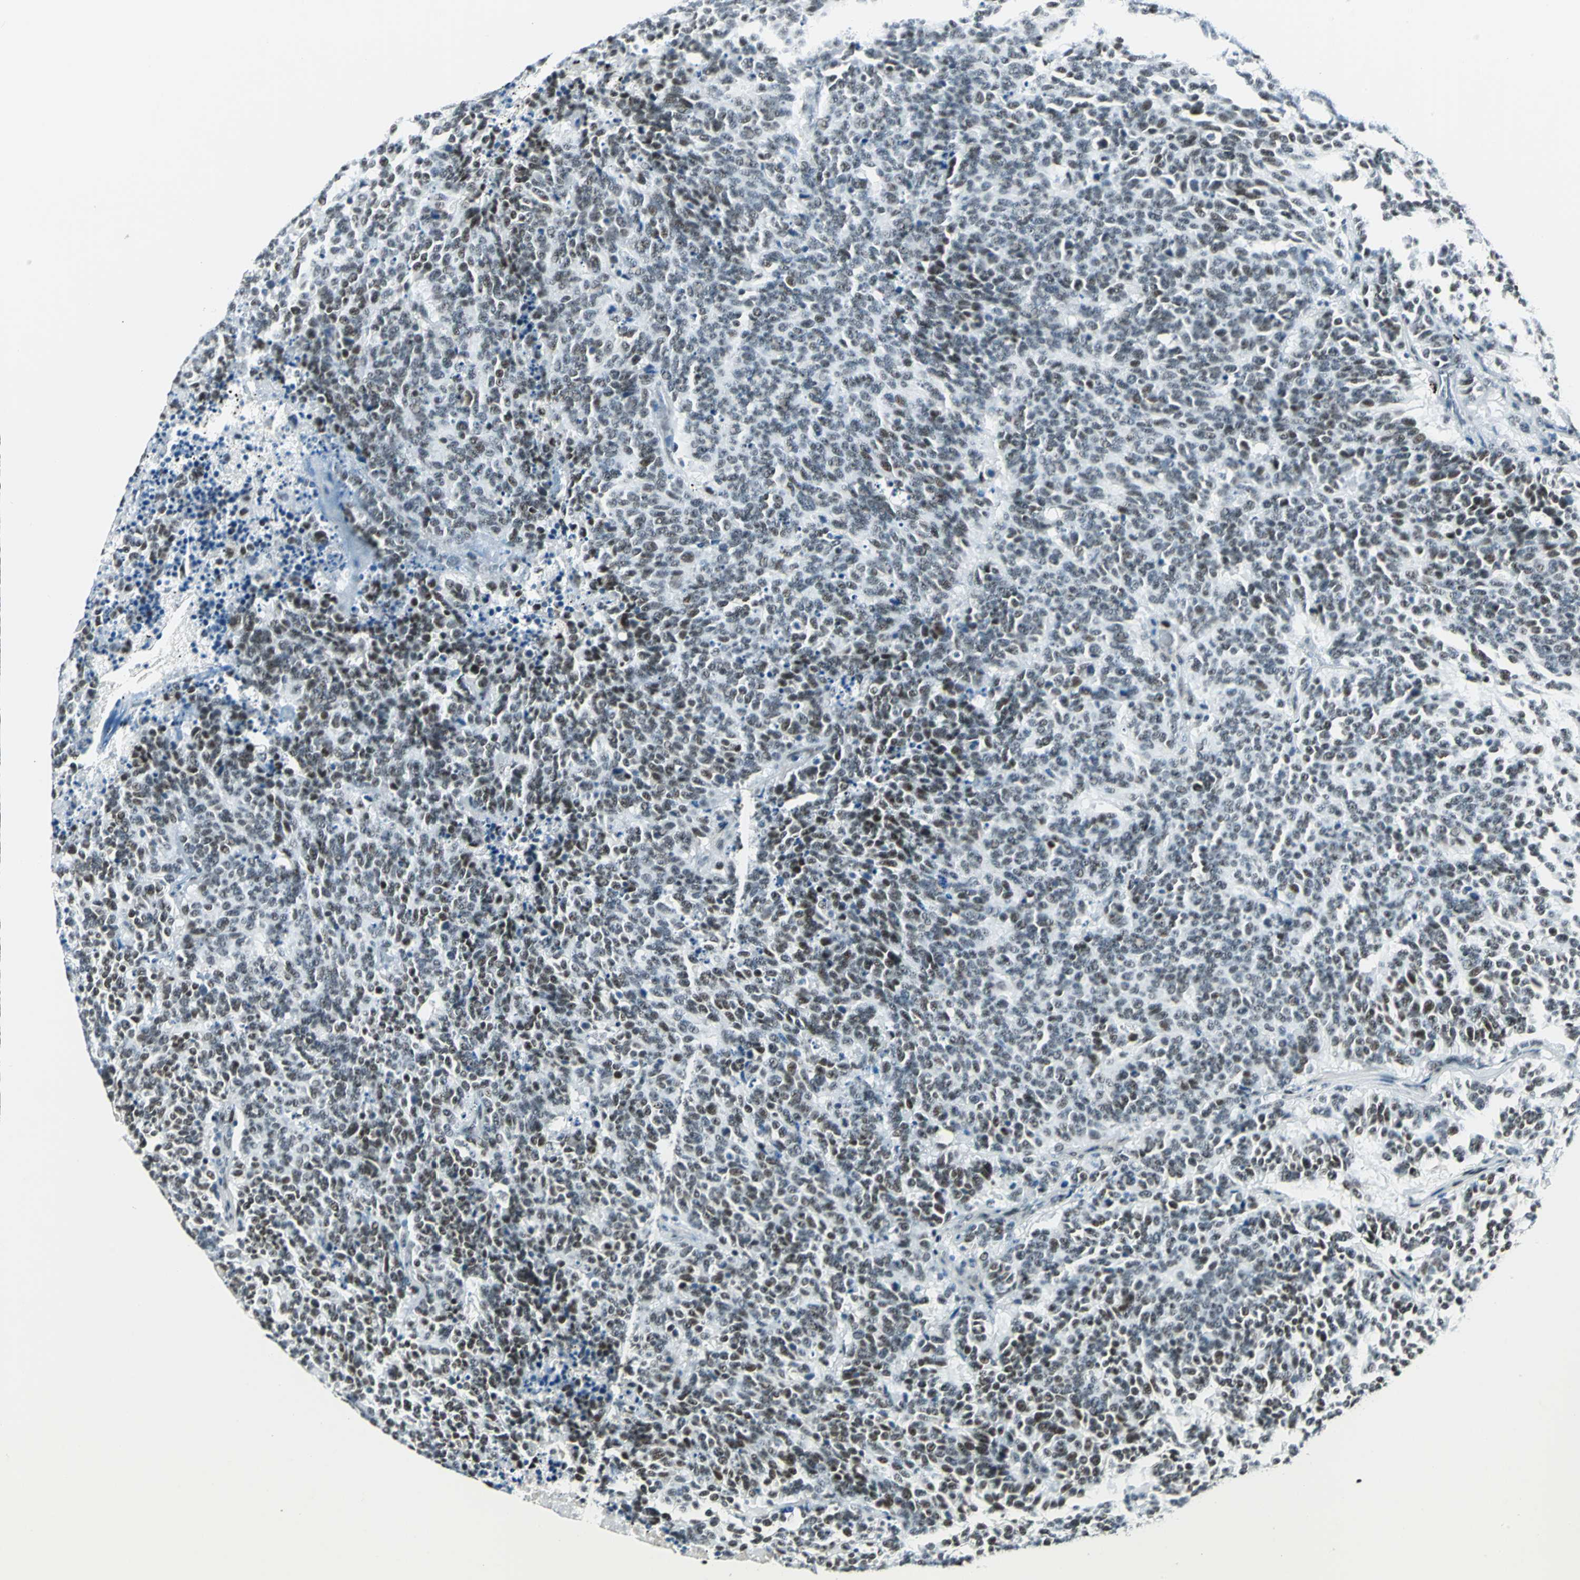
{"staining": {"intensity": "moderate", "quantity": ">75%", "location": "nuclear"}, "tissue": "lung cancer", "cell_type": "Tumor cells", "image_type": "cancer", "snomed": [{"axis": "morphology", "description": "Neoplasm, malignant, NOS"}, {"axis": "topography", "description": "Lung"}], "caption": "A brown stain shows moderate nuclear staining of a protein in lung cancer (malignant neoplasm) tumor cells.", "gene": "KAT6B", "patient": {"sex": "female", "age": 58}}